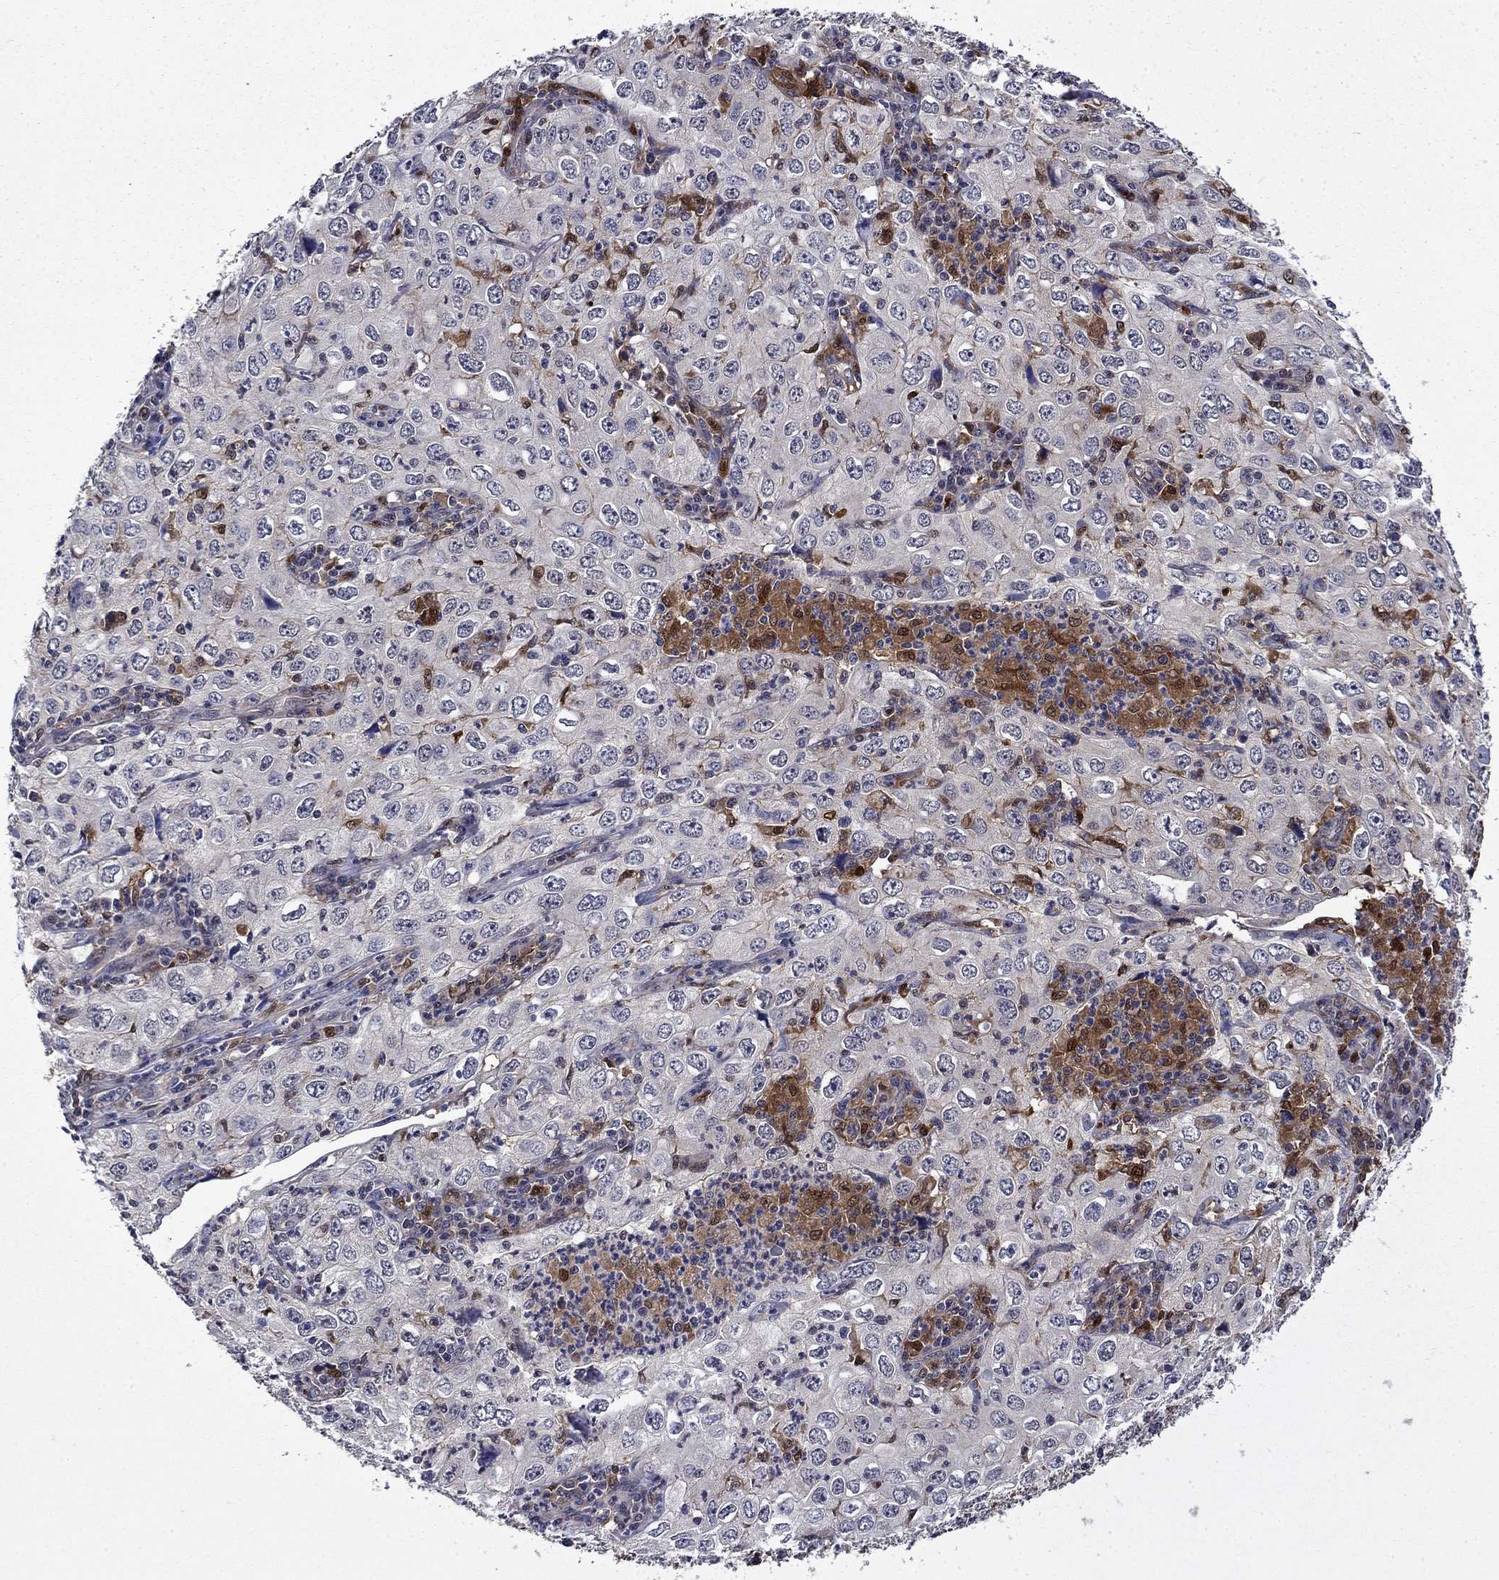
{"staining": {"intensity": "negative", "quantity": "none", "location": "none"}, "tissue": "cervical cancer", "cell_type": "Tumor cells", "image_type": "cancer", "snomed": [{"axis": "morphology", "description": "Squamous cell carcinoma, NOS"}, {"axis": "topography", "description": "Cervix"}], "caption": "Tumor cells show no significant protein positivity in cervical cancer (squamous cell carcinoma). The staining was performed using DAB to visualize the protein expression in brown, while the nuclei were stained in blue with hematoxylin (Magnification: 20x).", "gene": "TPMT", "patient": {"sex": "female", "age": 24}}